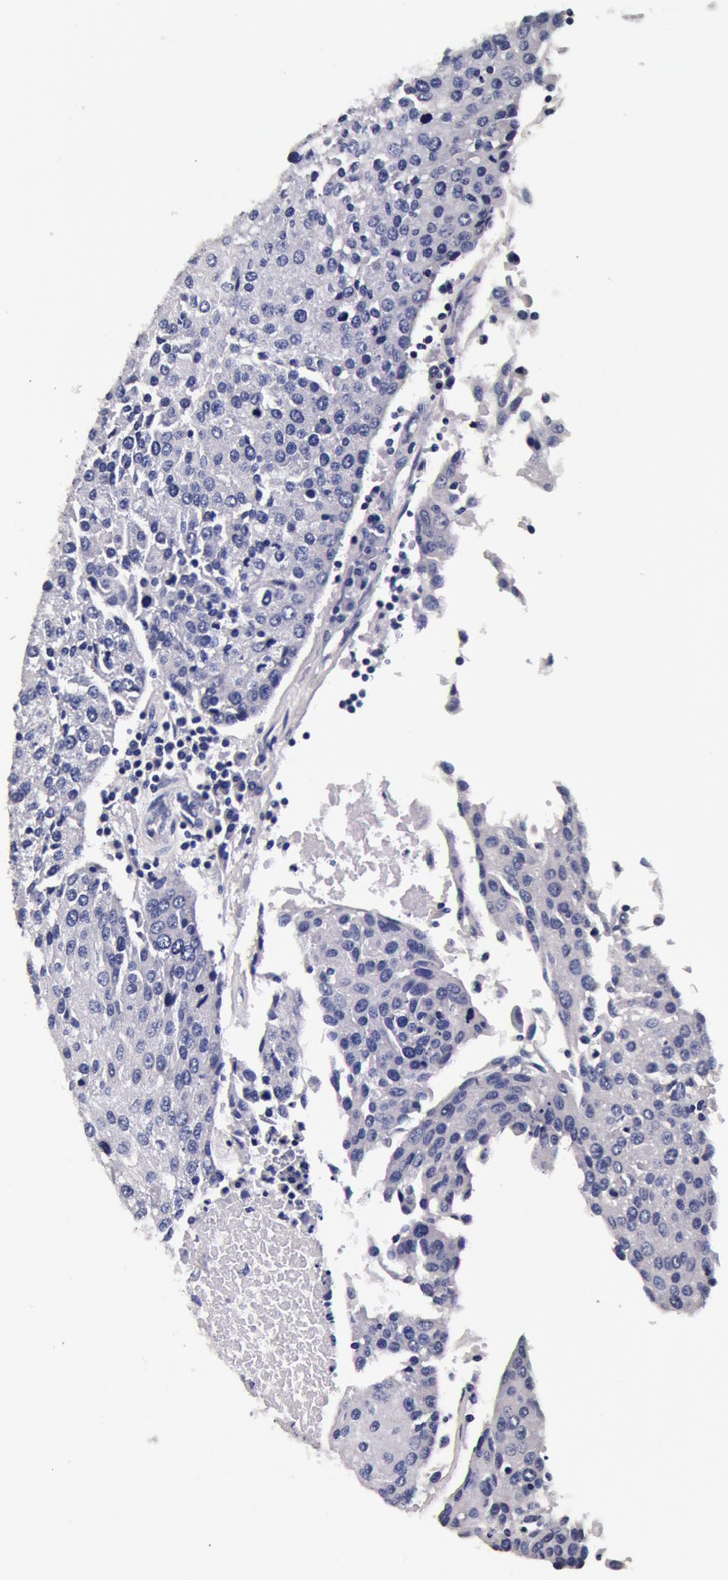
{"staining": {"intensity": "negative", "quantity": "none", "location": "none"}, "tissue": "urothelial cancer", "cell_type": "Tumor cells", "image_type": "cancer", "snomed": [{"axis": "morphology", "description": "Urothelial carcinoma, High grade"}, {"axis": "topography", "description": "Urinary bladder"}], "caption": "High power microscopy histopathology image of an immunohistochemistry micrograph of urothelial cancer, revealing no significant positivity in tumor cells.", "gene": "CCDC22", "patient": {"sex": "female", "age": 85}}